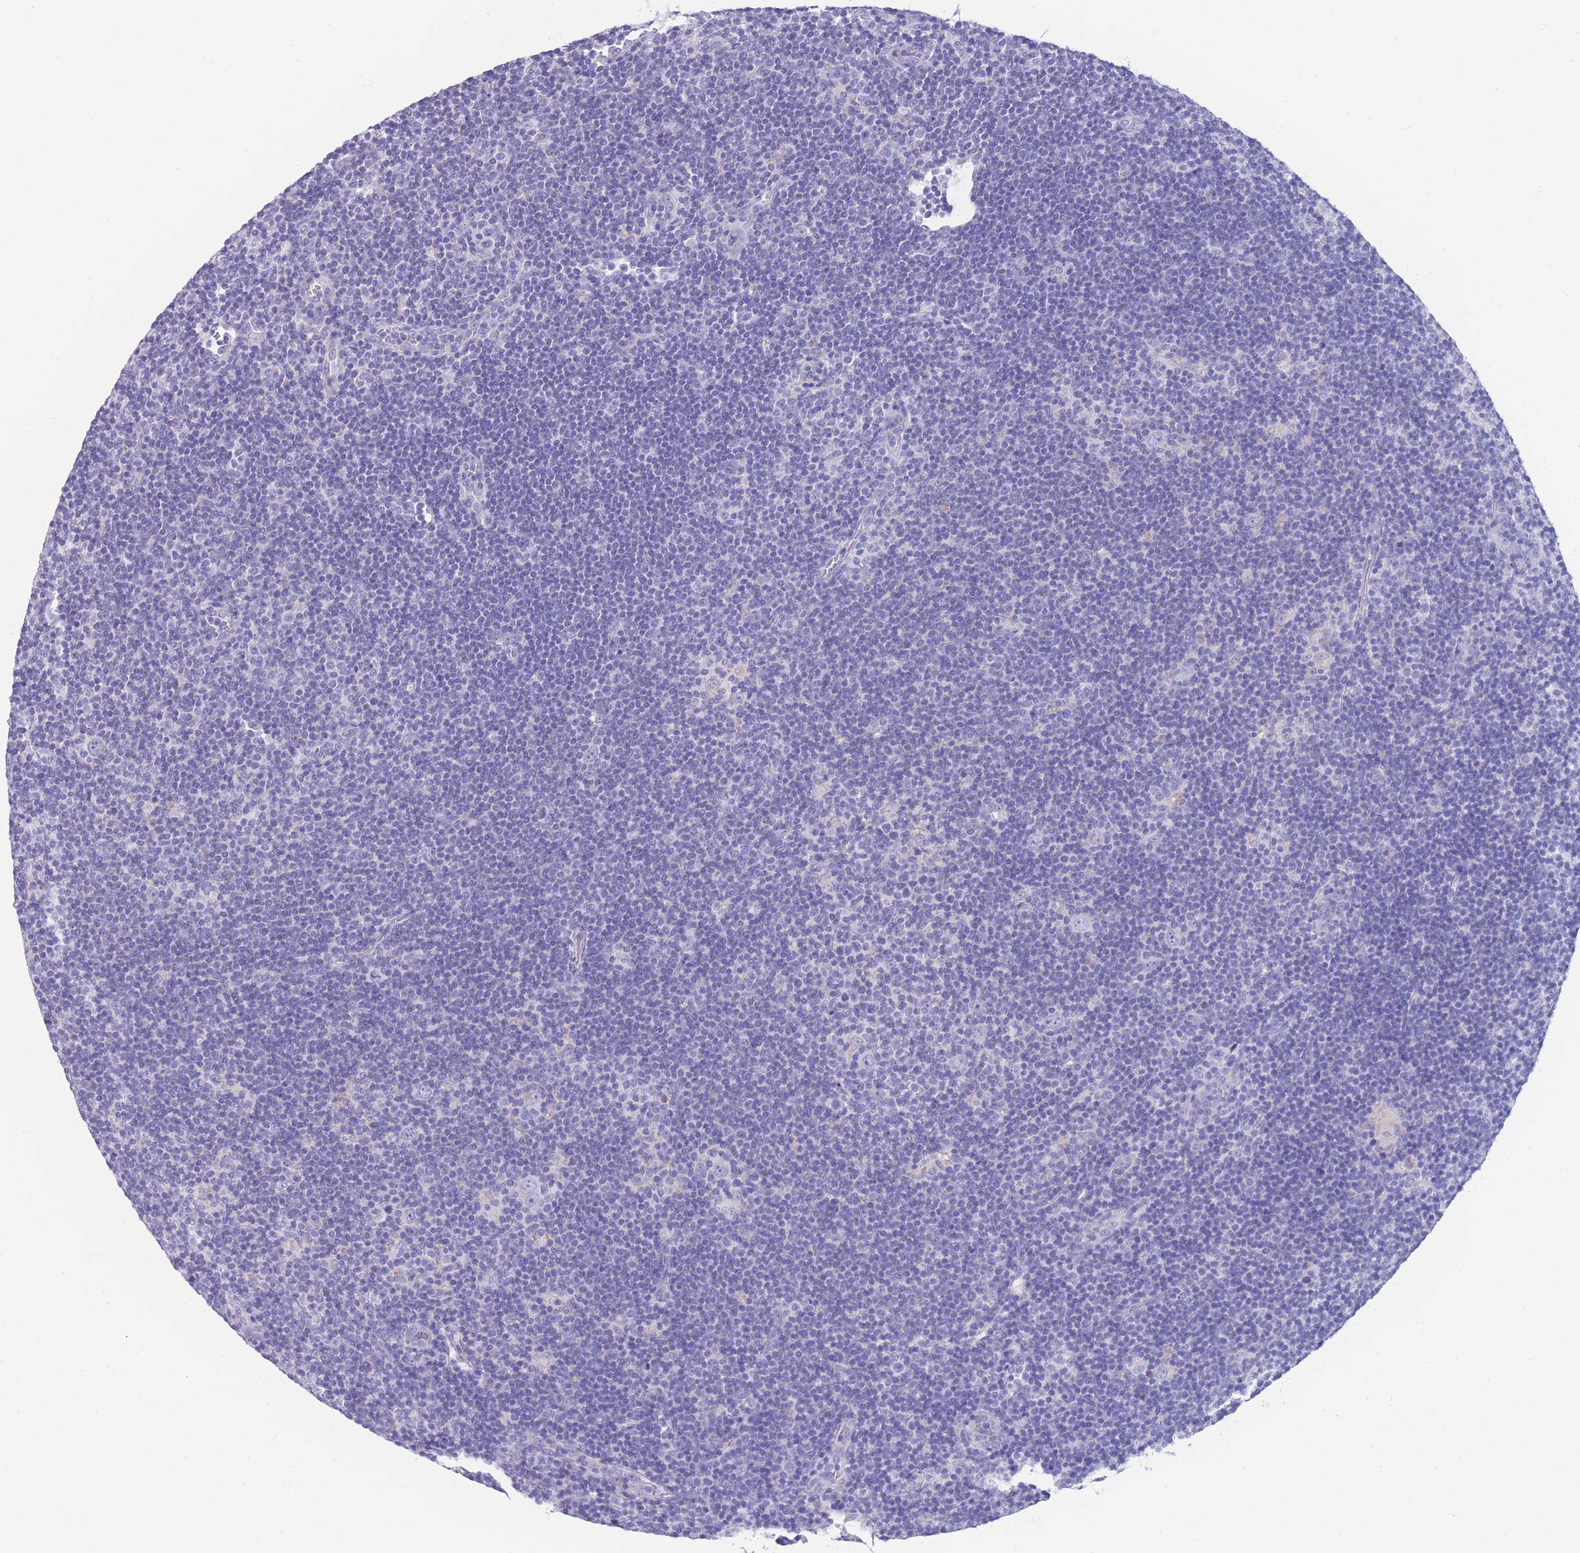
{"staining": {"intensity": "negative", "quantity": "none", "location": "none"}, "tissue": "lymphoma", "cell_type": "Tumor cells", "image_type": "cancer", "snomed": [{"axis": "morphology", "description": "Hodgkin's disease, NOS"}, {"axis": "topography", "description": "Lymph node"}], "caption": "Lymphoma was stained to show a protein in brown. There is no significant staining in tumor cells.", "gene": "INTS2", "patient": {"sex": "female", "age": 57}}